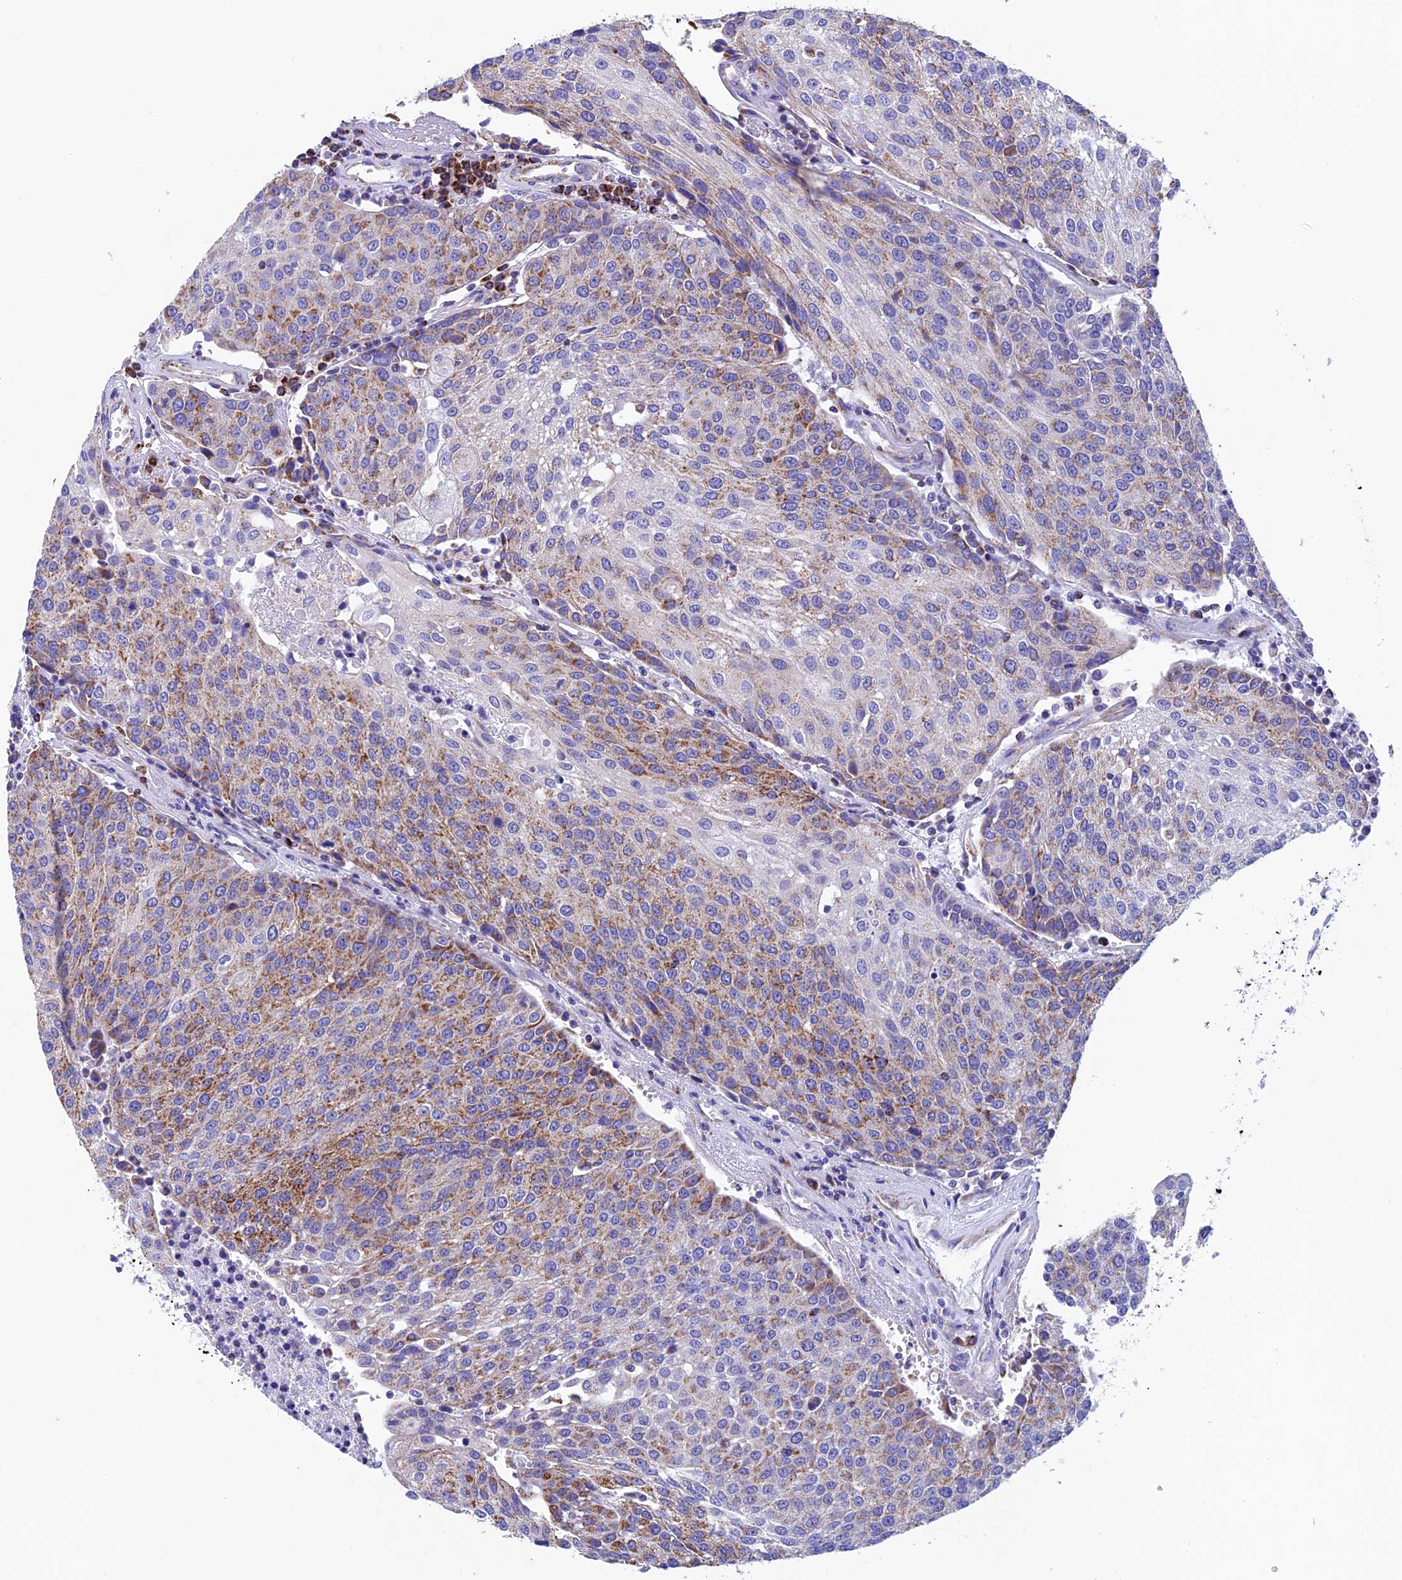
{"staining": {"intensity": "moderate", "quantity": "25%-75%", "location": "cytoplasmic/membranous"}, "tissue": "urothelial cancer", "cell_type": "Tumor cells", "image_type": "cancer", "snomed": [{"axis": "morphology", "description": "Urothelial carcinoma, High grade"}, {"axis": "topography", "description": "Urinary bladder"}], "caption": "Urothelial cancer stained with DAB immunohistochemistry (IHC) shows medium levels of moderate cytoplasmic/membranous positivity in approximately 25%-75% of tumor cells. Immunohistochemistry stains the protein in brown and the nuclei are stained blue.", "gene": "SLC8B1", "patient": {"sex": "female", "age": 85}}